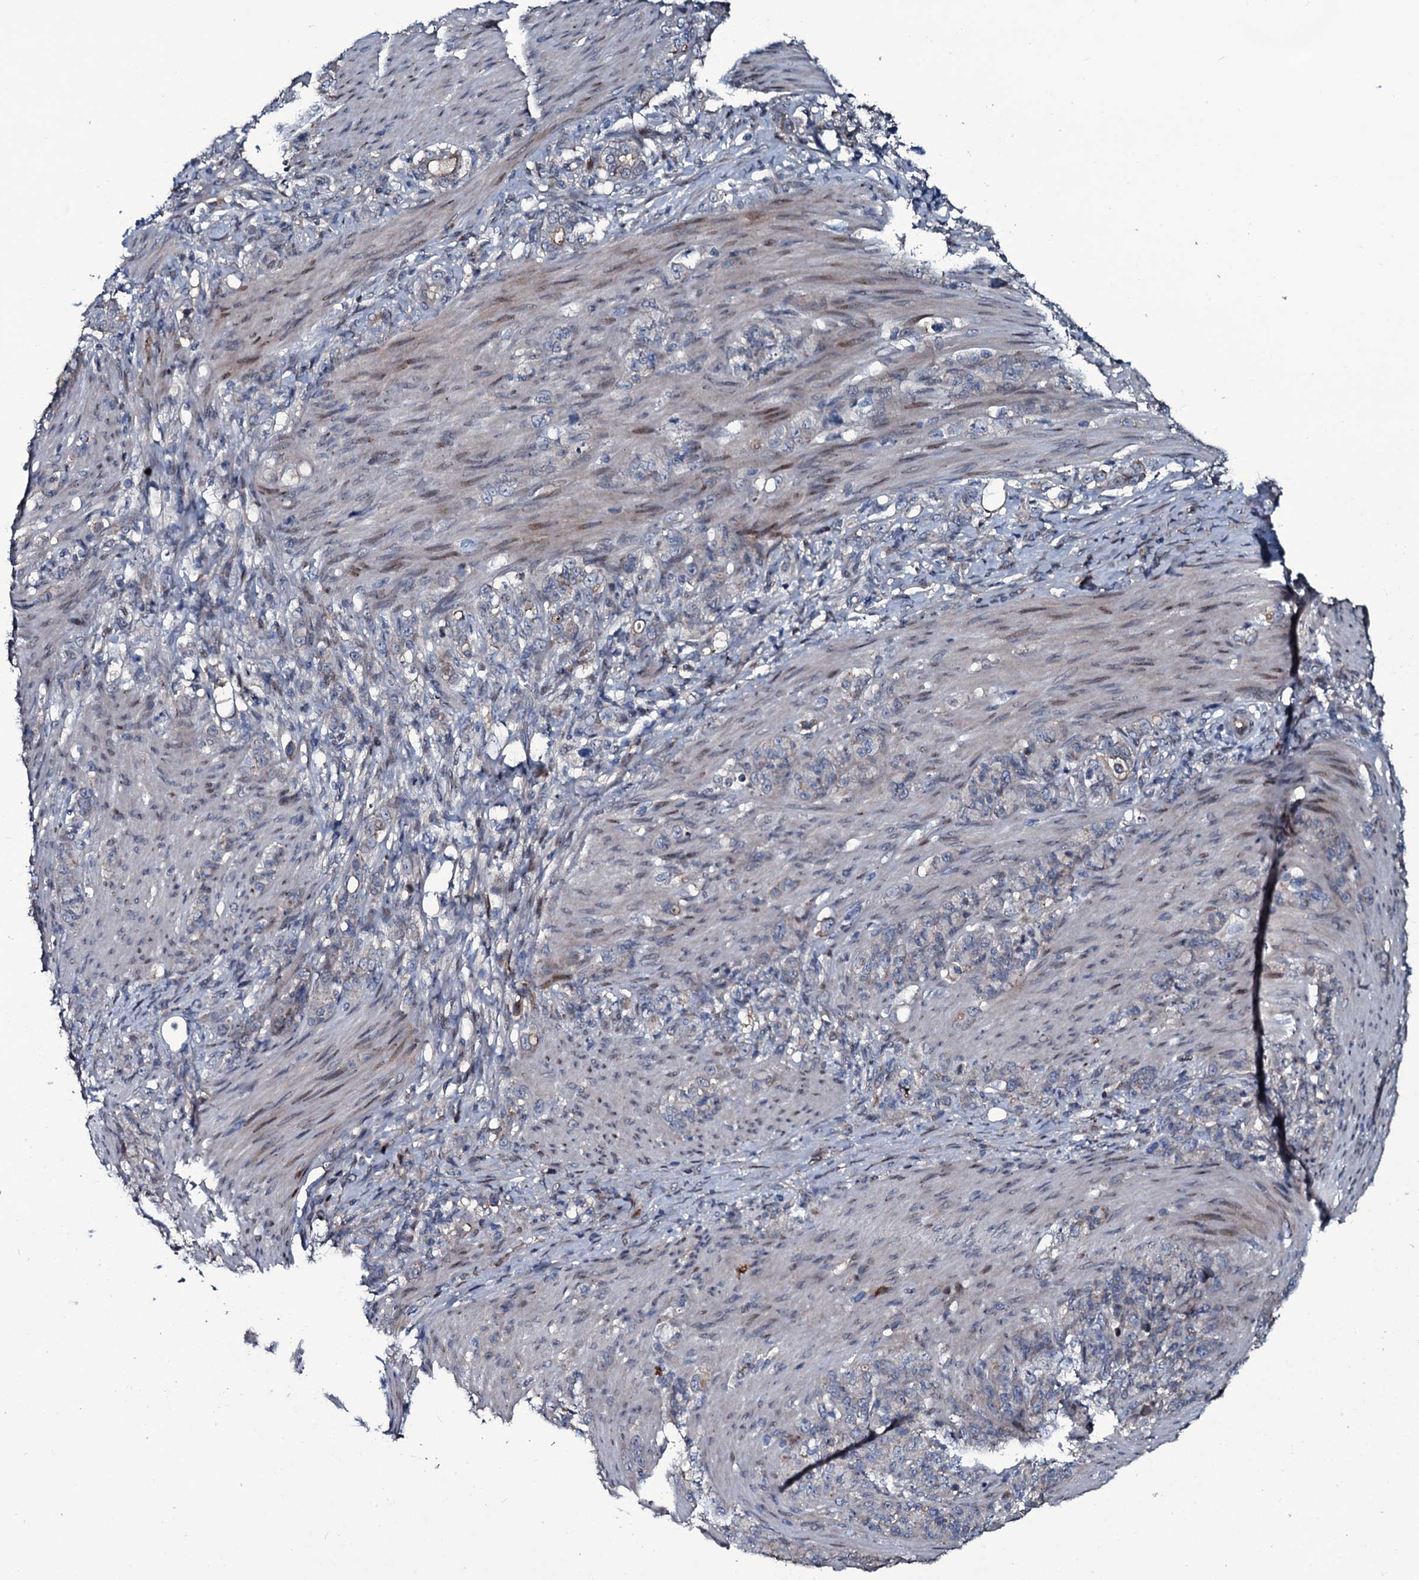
{"staining": {"intensity": "negative", "quantity": "none", "location": "none"}, "tissue": "stomach cancer", "cell_type": "Tumor cells", "image_type": "cancer", "snomed": [{"axis": "morphology", "description": "Adenocarcinoma, NOS"}, {"axis": "topography", "description": "Stomach"}], "caption": "Immunohistochemistry (IHC) of human stomach cancer (adenocarcinoma) displays no positivity in tumor cells.", "gene": "LYG2", "patient": {"sex": "female", "age": 79}}